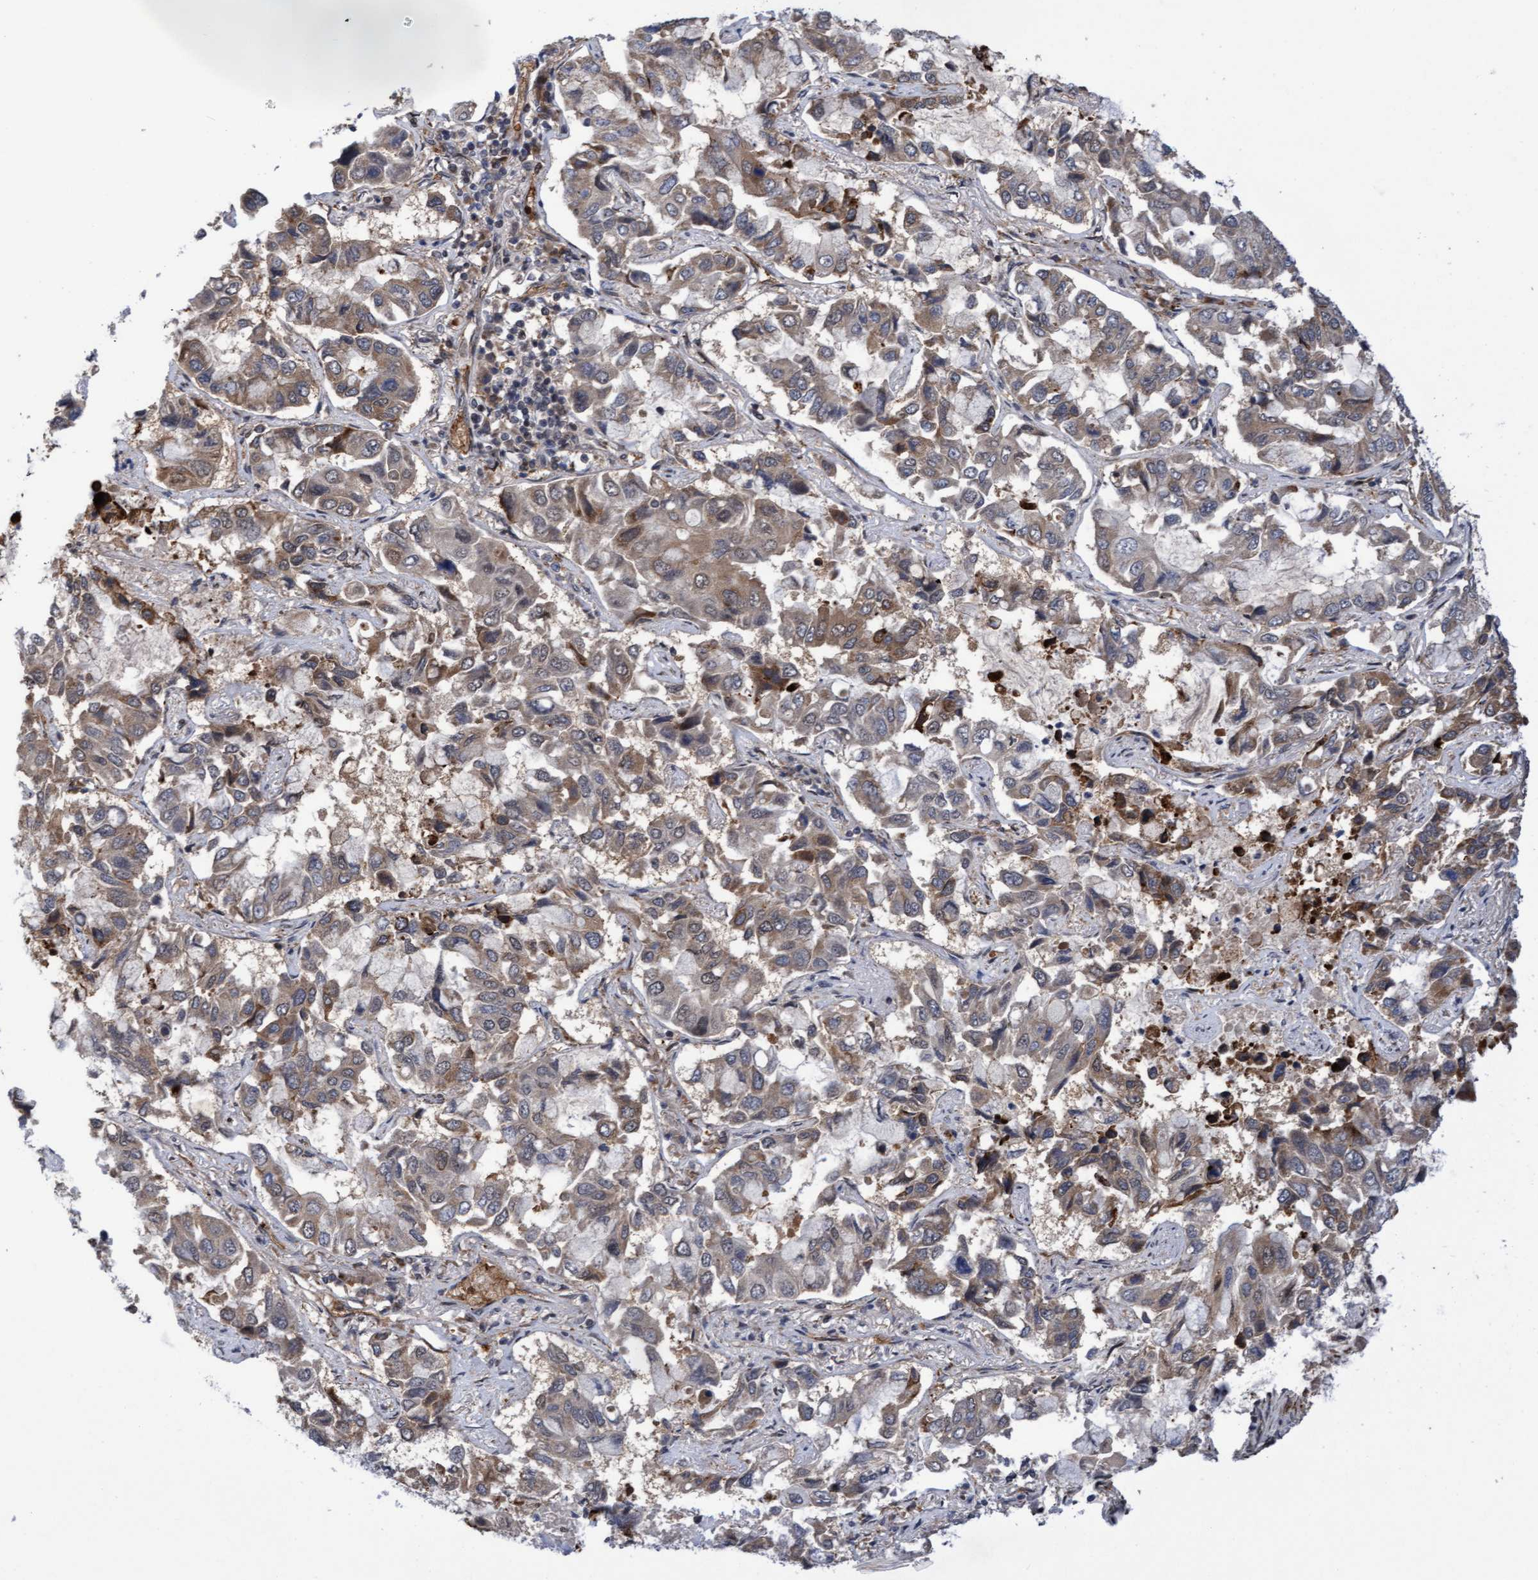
{"staining": {"intensity": "moderate", "quantity": "25%-75%", "location": "cytoplasmic/membranous"}, "tissue": "lung cancer", "cell_type": "Tumor cells", "image_type": "cancer", "snomed": [{"axis": "morphology", "description": "Adenocarcinoma, NOS"}, {"axis": "topography", "description": "Lung"}], "caption": "Protein expression analysis of lung cancer shows moderate cytoplasmic/membranous staining in about 25%-75% of tumor cells.", "gene": "TANC2", "patient": {"sex": "male", "age": 64}}